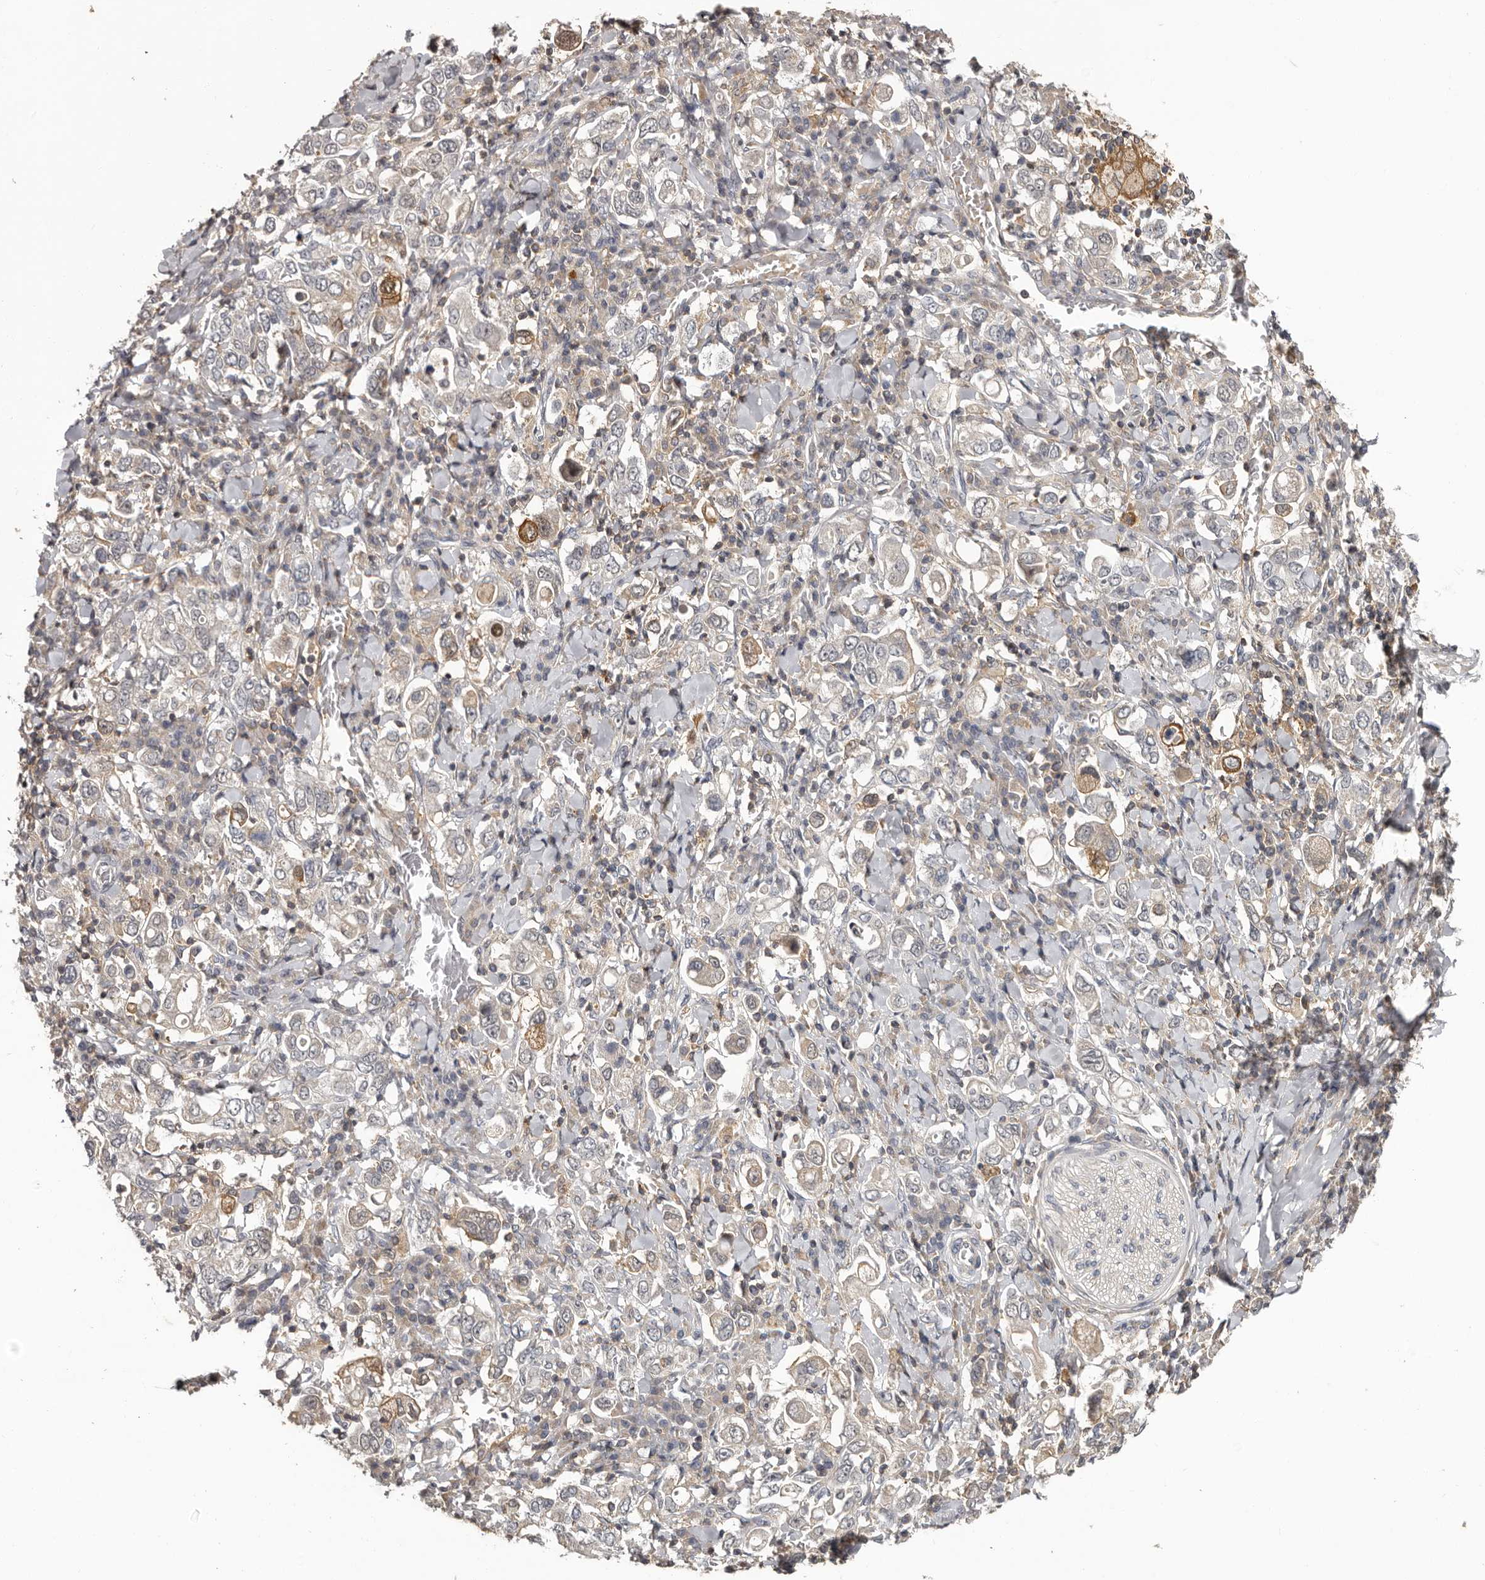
{"staining": {"intensity": "moderate", "quantity": "<25%", "location": "cytoplasmic/membranous"}, "tissue": "stomach cancer", "cell_type": "Tumor cells", "image_type": "cancer", "snomed": [{"axis": "morphology", "description": "Adenocarcinoma, NOS"}, {"axis": "topography", "description": "Stomach, upper"}], "caption": "Immunohistochemistry (IHC) (DAB) staining of stomach cancer shows moderate cytoplasmic/membranous protein expression in about <25% of tumor cells.", "gene": "ANKRD44", "patient": {"sex": "male", "age": 62}}